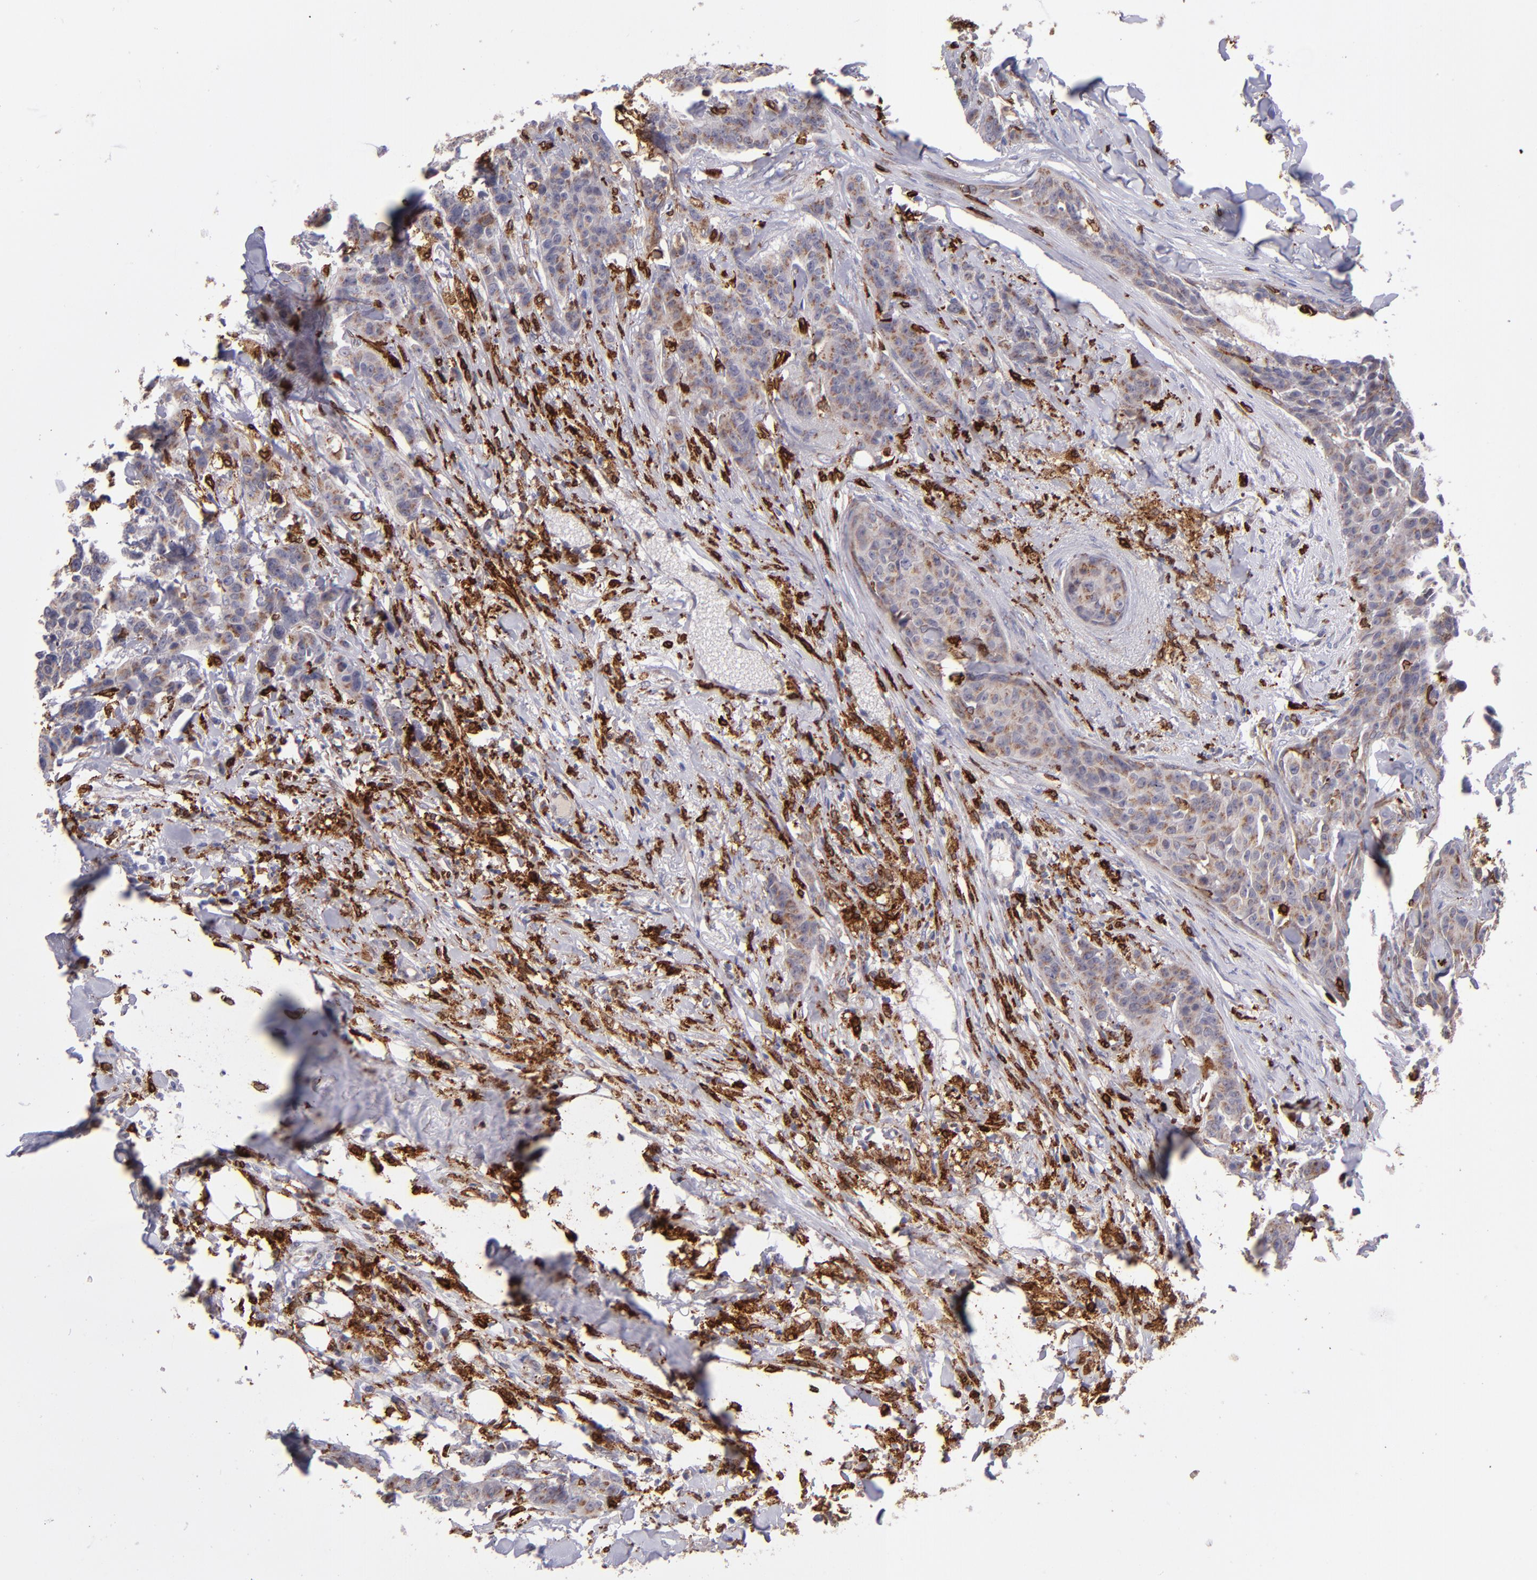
{"staining": {"intensity": "moderate", "quantity": ">75%", "location": "cytoplasmic/membranous"}, "tissue": "breast cancer", "cell_type": "Tumor cells", "image_type": "cancer", "snomed": [{"axis": "morphology", "description": "Duct carcinoma"}, {"axis": "topography", "description": "Breast"}], "caption": "Immunohistochemical staining of invasive ductal carcinoma (breast) demonstrates medium levels of moderate cytoplasmic/membranous protein expression in about >75% of tumor cells.", "gene": "PTGS1", "patient": {"sex": "female", "age": 40}}